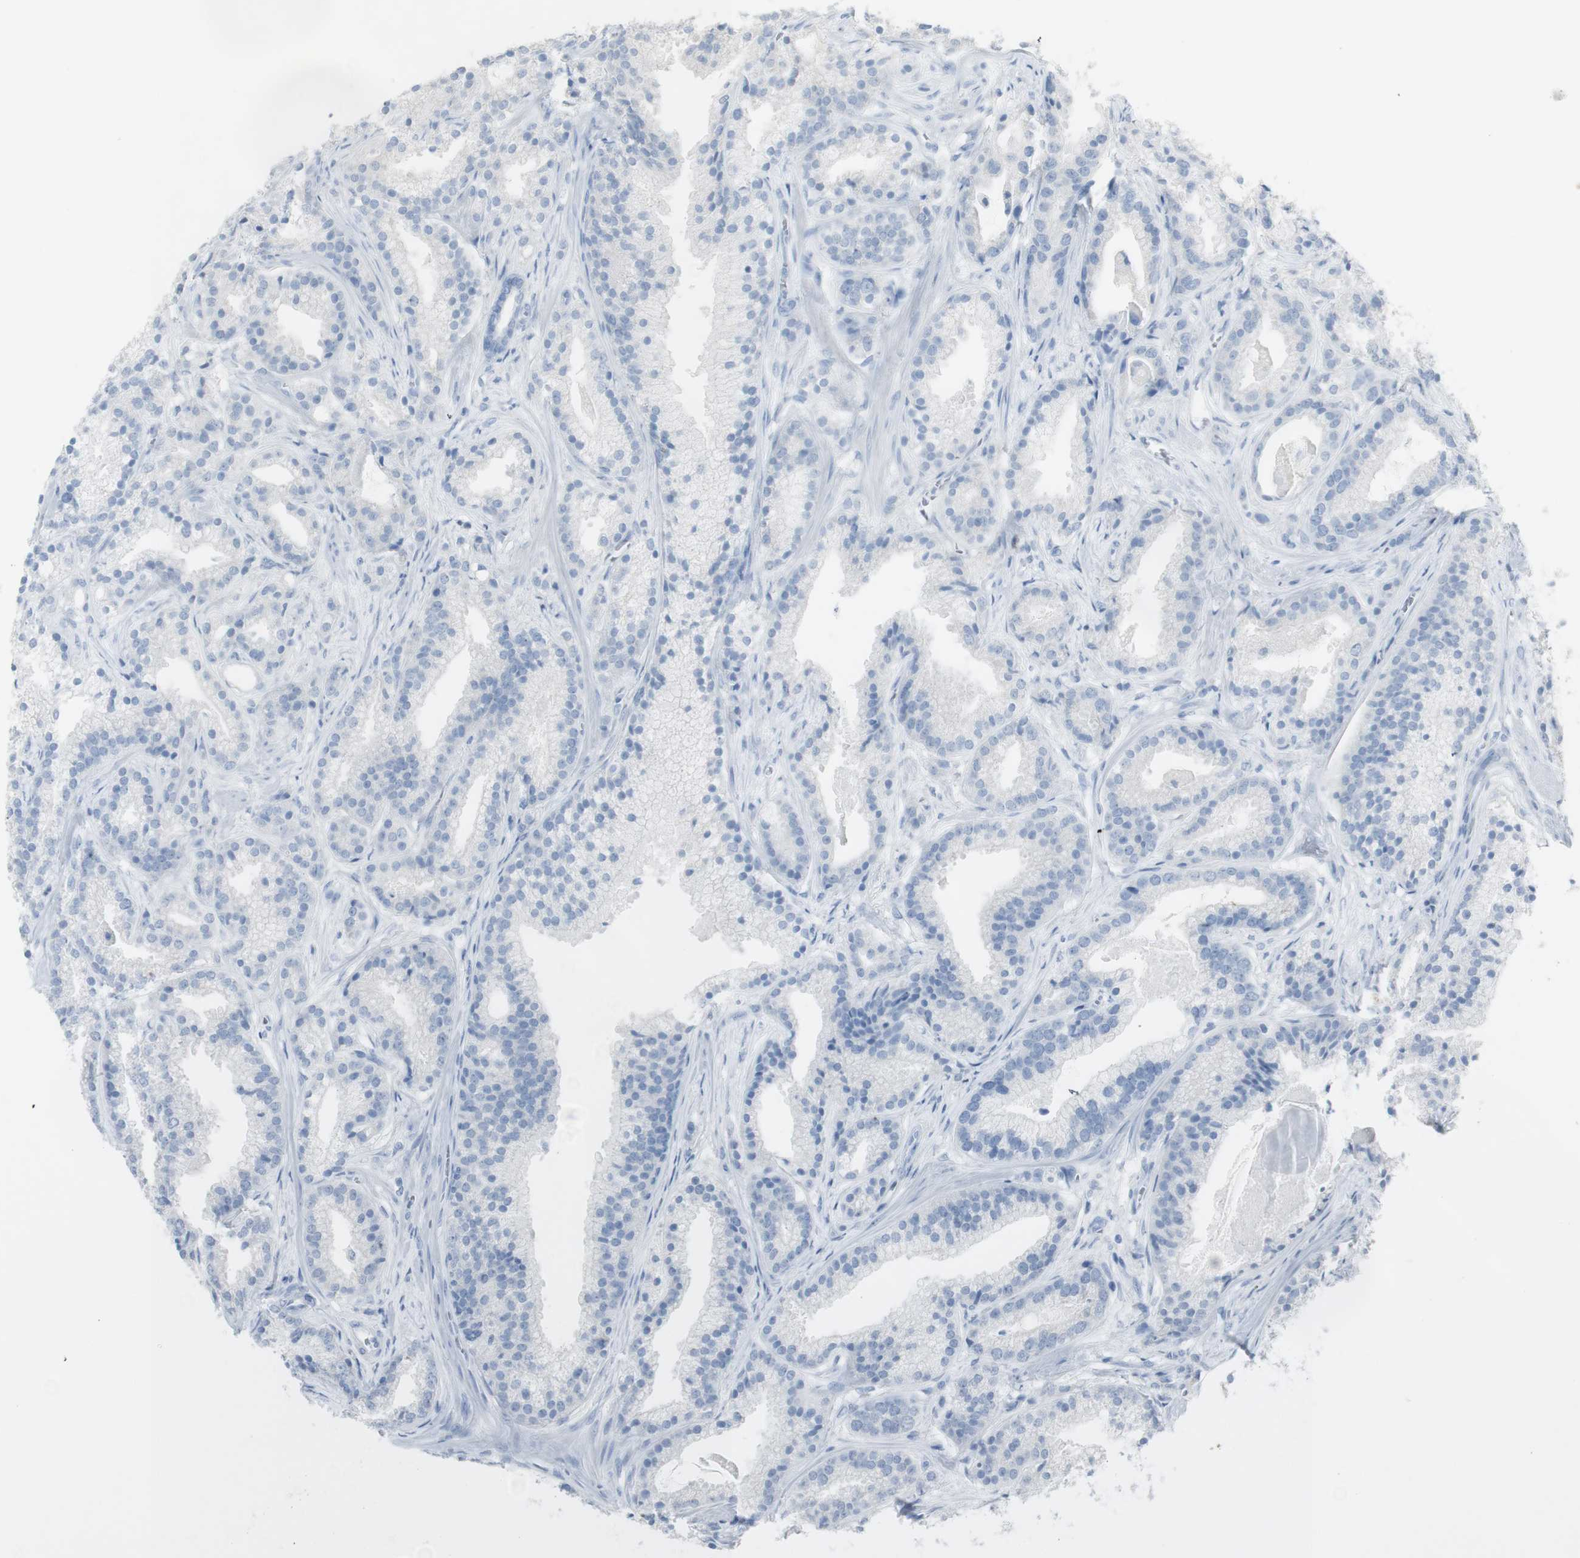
{"staining": {"intensity": "negative", "quantity": "none", "location": "none"}, "tissue": "prostate cancer", "cell_type": "Tumor cells", "image_type": "cancer", "snomed": [{"axis": "morphology", "description": "Adenocarcinoma, Low grade"}, {"axis": "topography", "description": "Prostate"}], "caption": "DAB (3,3'-diaminobenzidine) immunohistochemical staining of prostate cancer (adenocarcinoma (low-grade)) reveals no significant staining in tumor cells.", "gene": "ART3", "patient": {"sex": "male", "age": 59}}